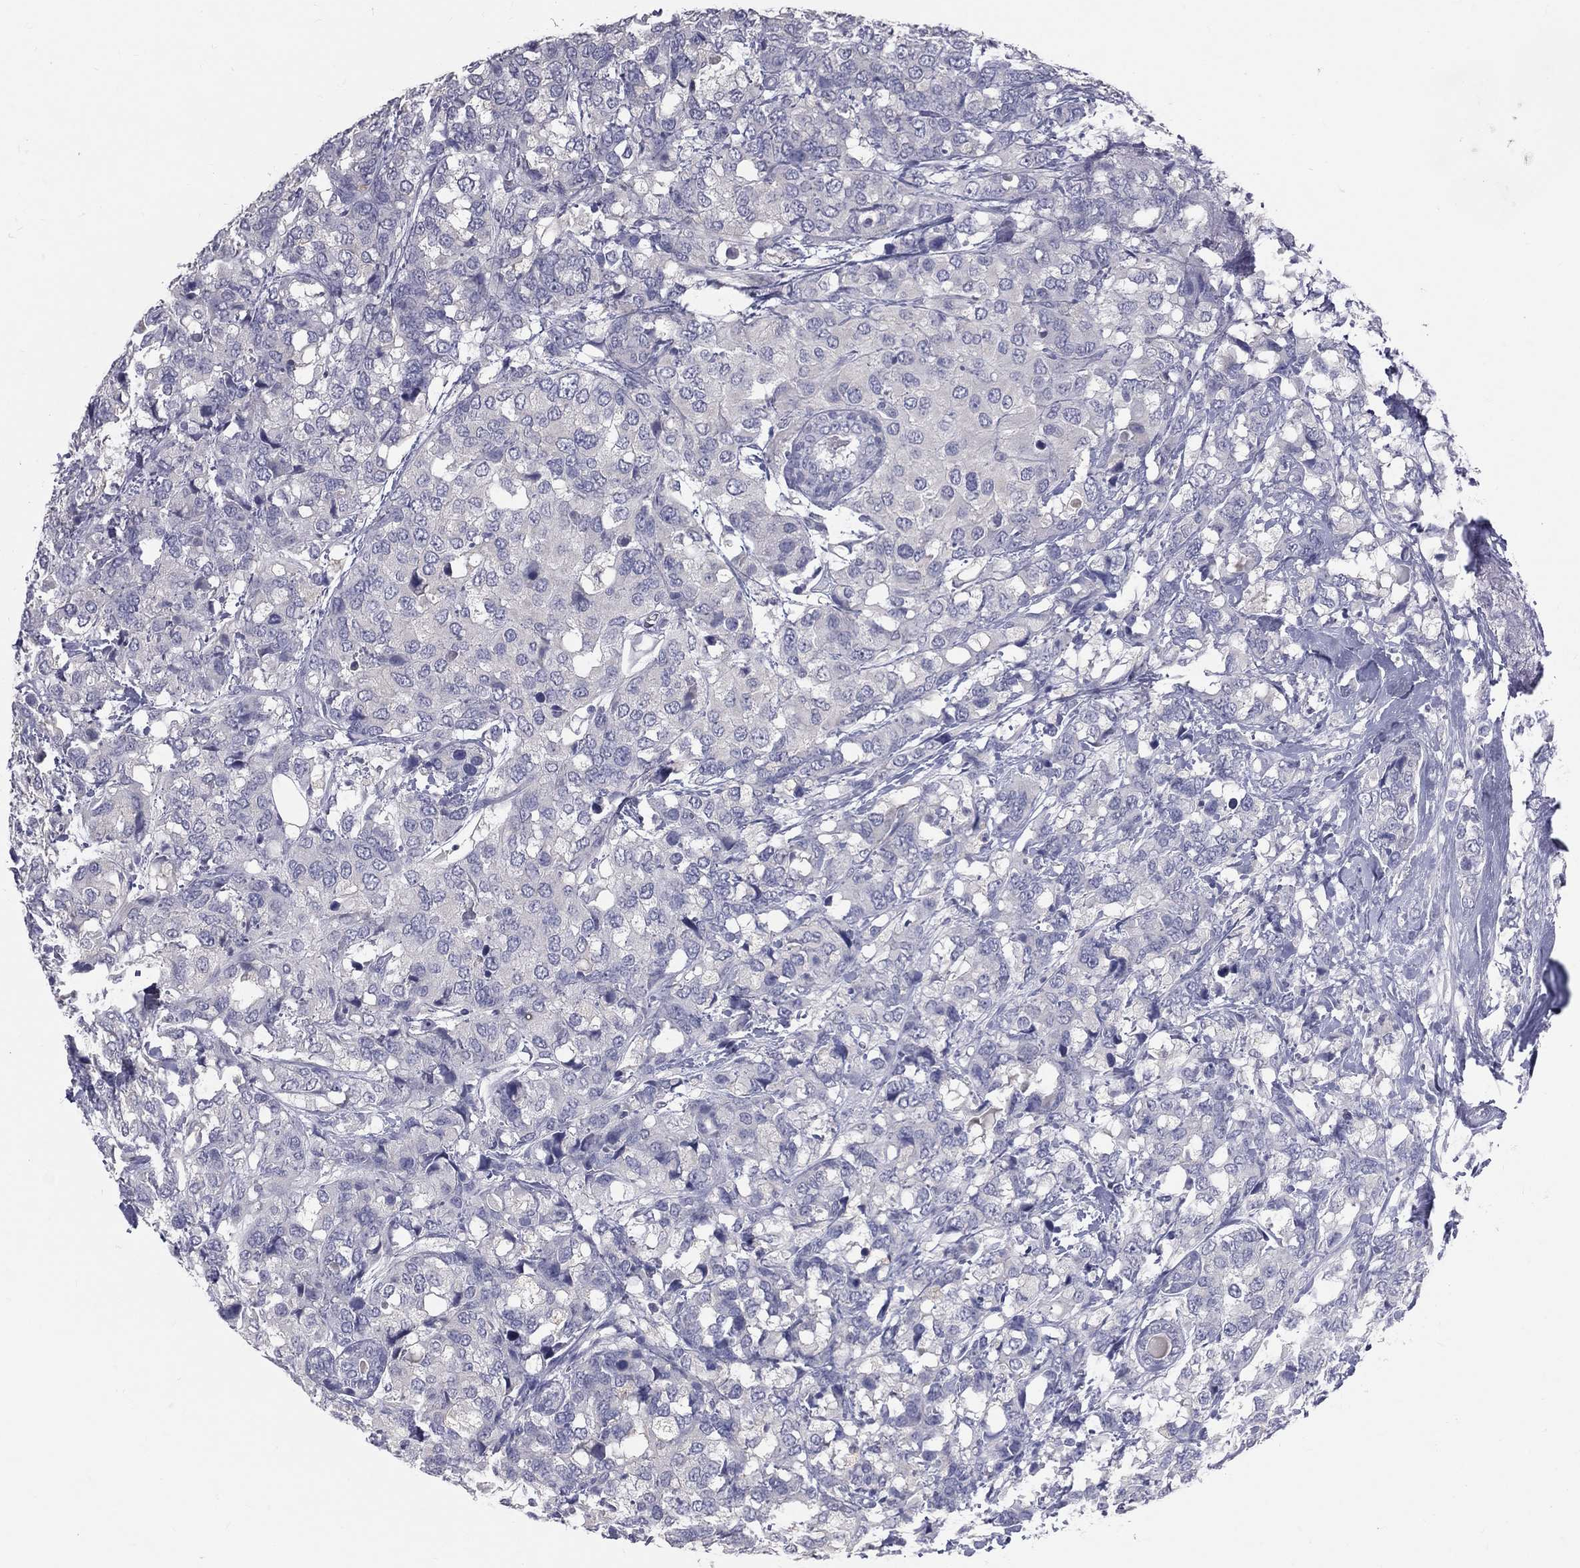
{"staining": {"intensity": "negative", "quantity": "none", "location": "none"}, "tissue": "breast cancer", "cell_type": "Tumor cells", "image_type": "cancer", "snomed": [{"axis": "morphology", "description": "Lobular carcinoma"}, {"axis": "topography", "description": "Breast"}], "caption": "High power microscopy image of an immunohistochemistry histopathology image of breast cancer, revealing no significant staining in tumor cells. (Brightfield microscopy of DAB (3,3'-diaminobenzidine) immunohistochemistry (IHC) at high magnification).", "gene": "TFPI2", "patient": {"sex": "female", "age": 59}}